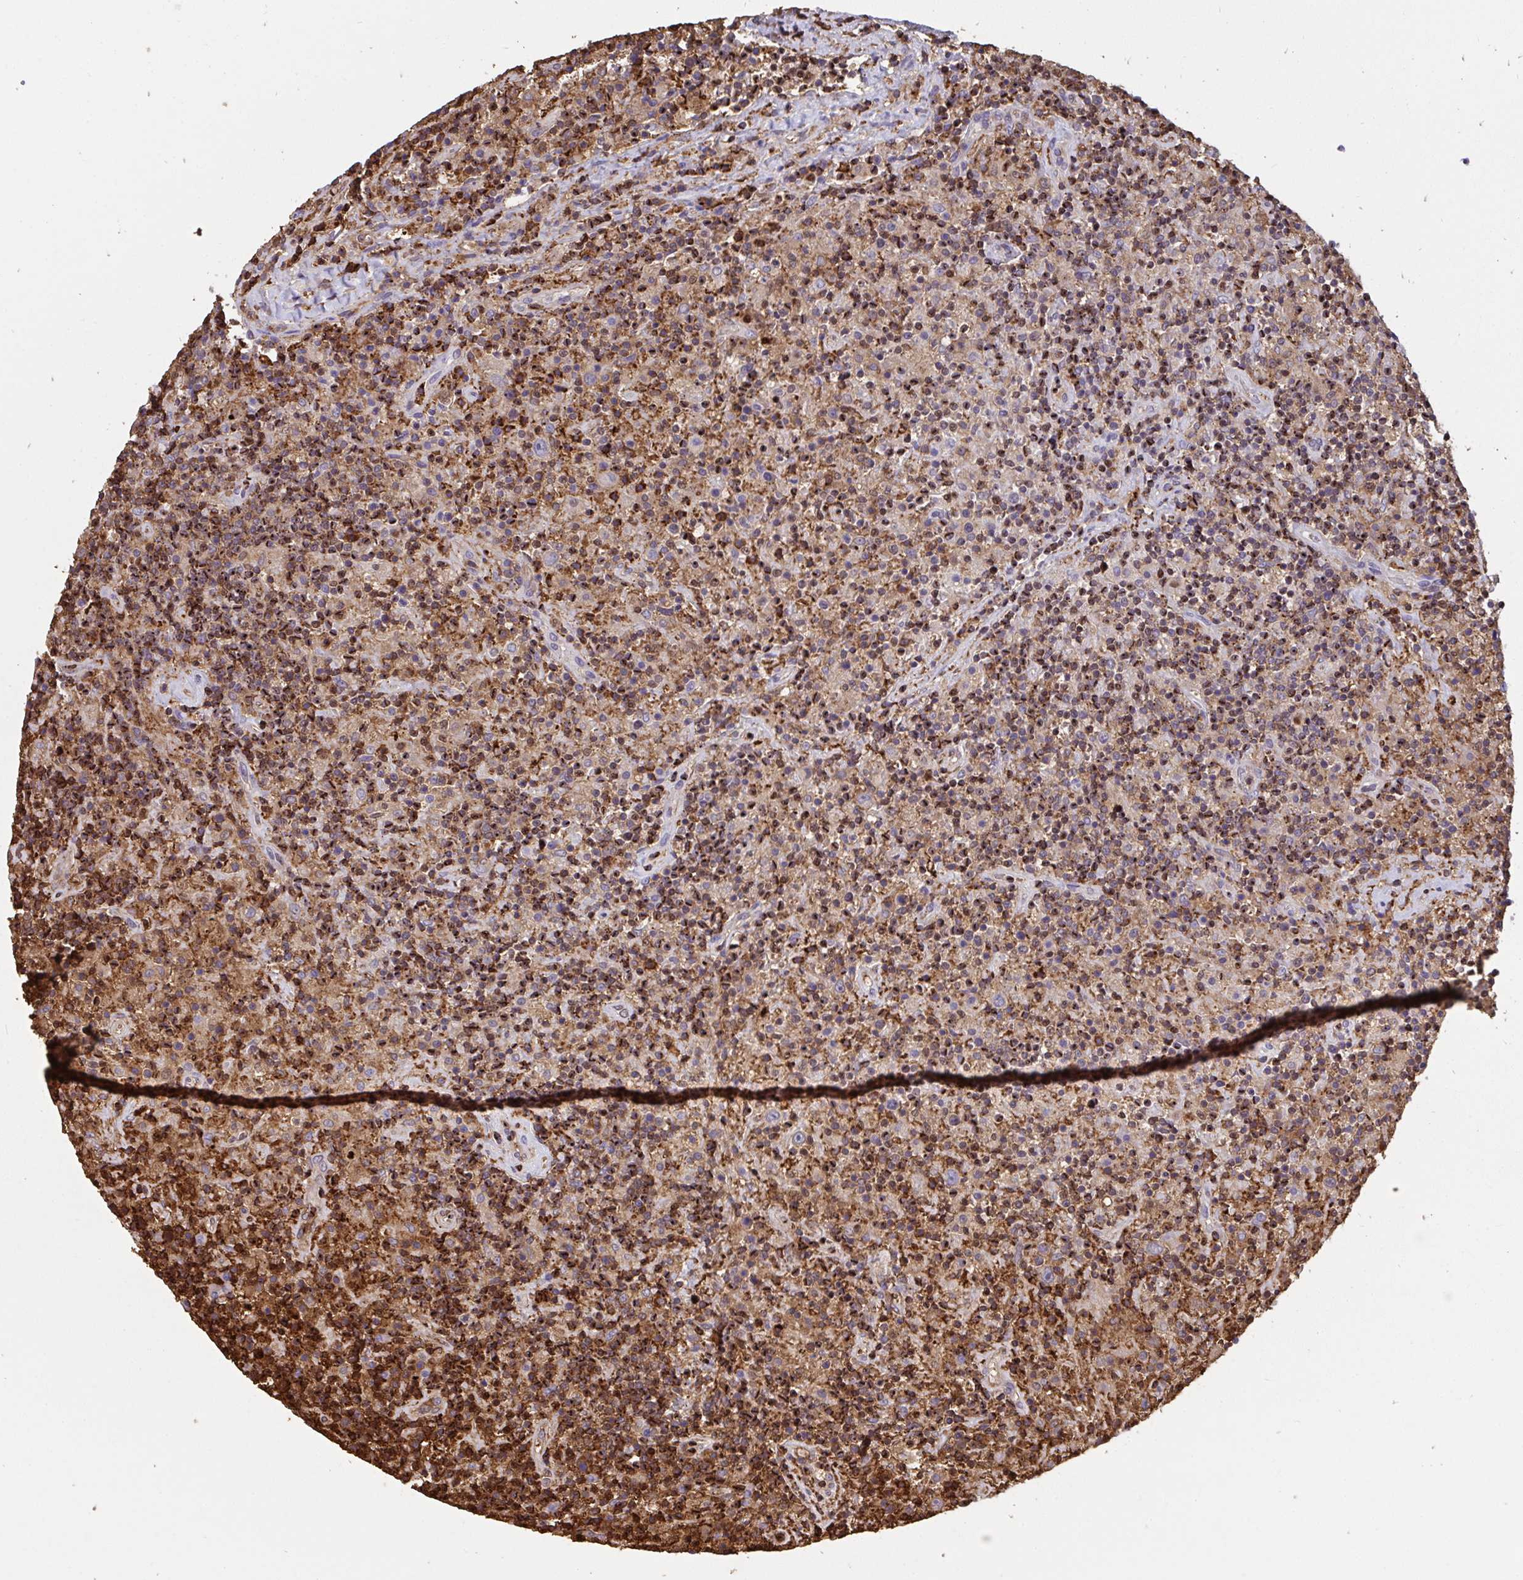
{"staining": {"intensity": "negative", "quantity": "none", "location": "none"}, "tissue": "lymphoma", "cell_type": "Tumor cells", "image_type": "cancer", "snomed": [{"axis": "morphology", "description": "Hodgkin's disease, NOS"}, {"axis": "topography", "description": "Lymph node"}], "caption": "Human lymphoma stained for a protein using immunohistochemistry displays no staining in tumor cells.", "gene": "CFL1", "patient": {"sex": "male", "age": 70}}